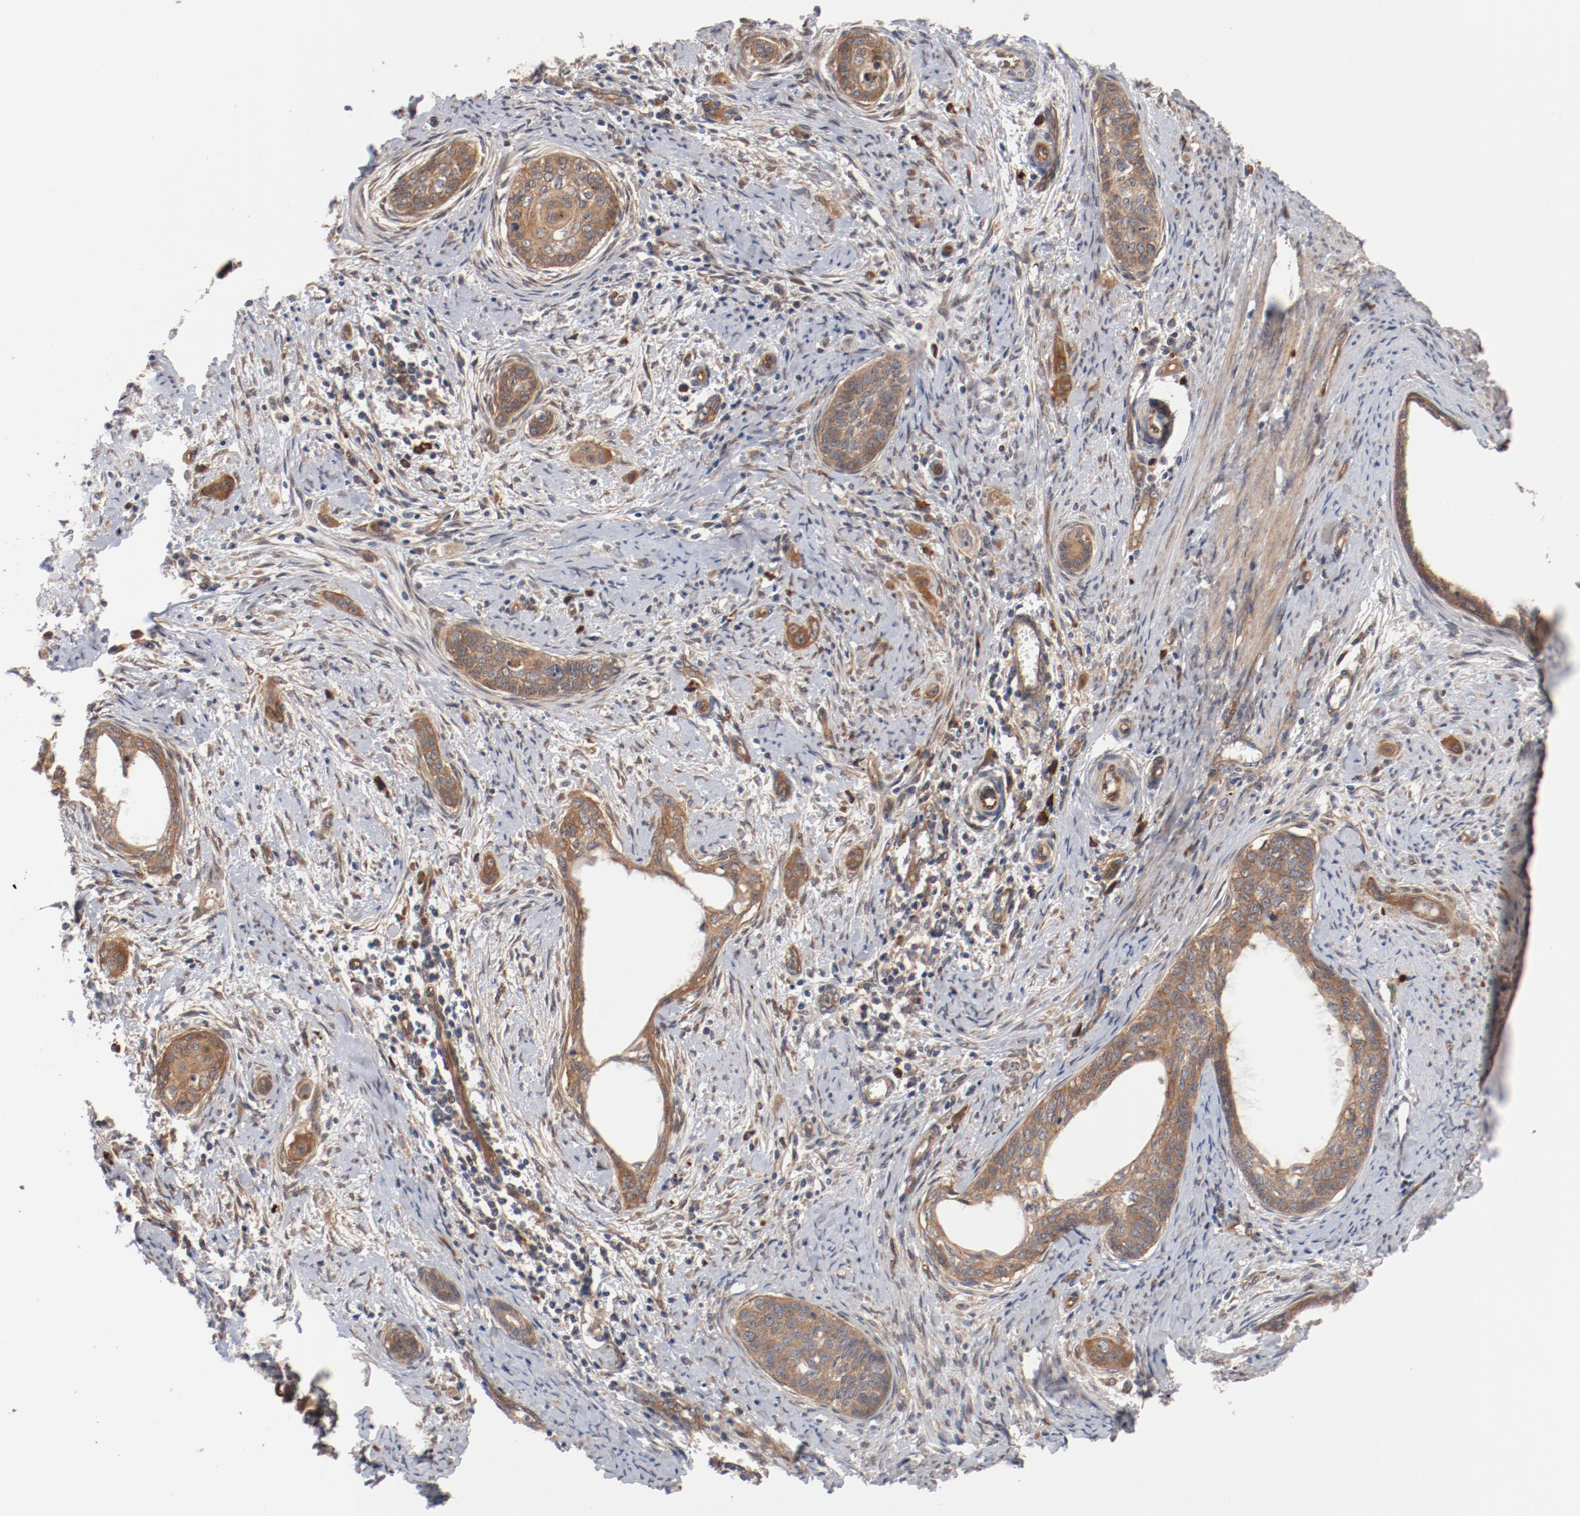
{"staining": {"intensity": "moderate", "quantity": ">75%", "location": "cytoplasmic/membranous"}, "tissue": "cervical cancer", "cell_type": "Tumor cells", "image_type": "cancer", "snomed": [{"axis": "morphology", "description": "Squamous cell carcinoma, NOS"}, {"axis": "topography", "description": "Cervix"}], "caption": "There is medium levels of moderate cytoplasmic/membranous expression in tumor cells of squamous cell carcinoma (cervical), as demonstrated by immunohistochemical staining (brown color).", "gene": "PITPNM2", "patient": {"sex": "female", "age": 33}}